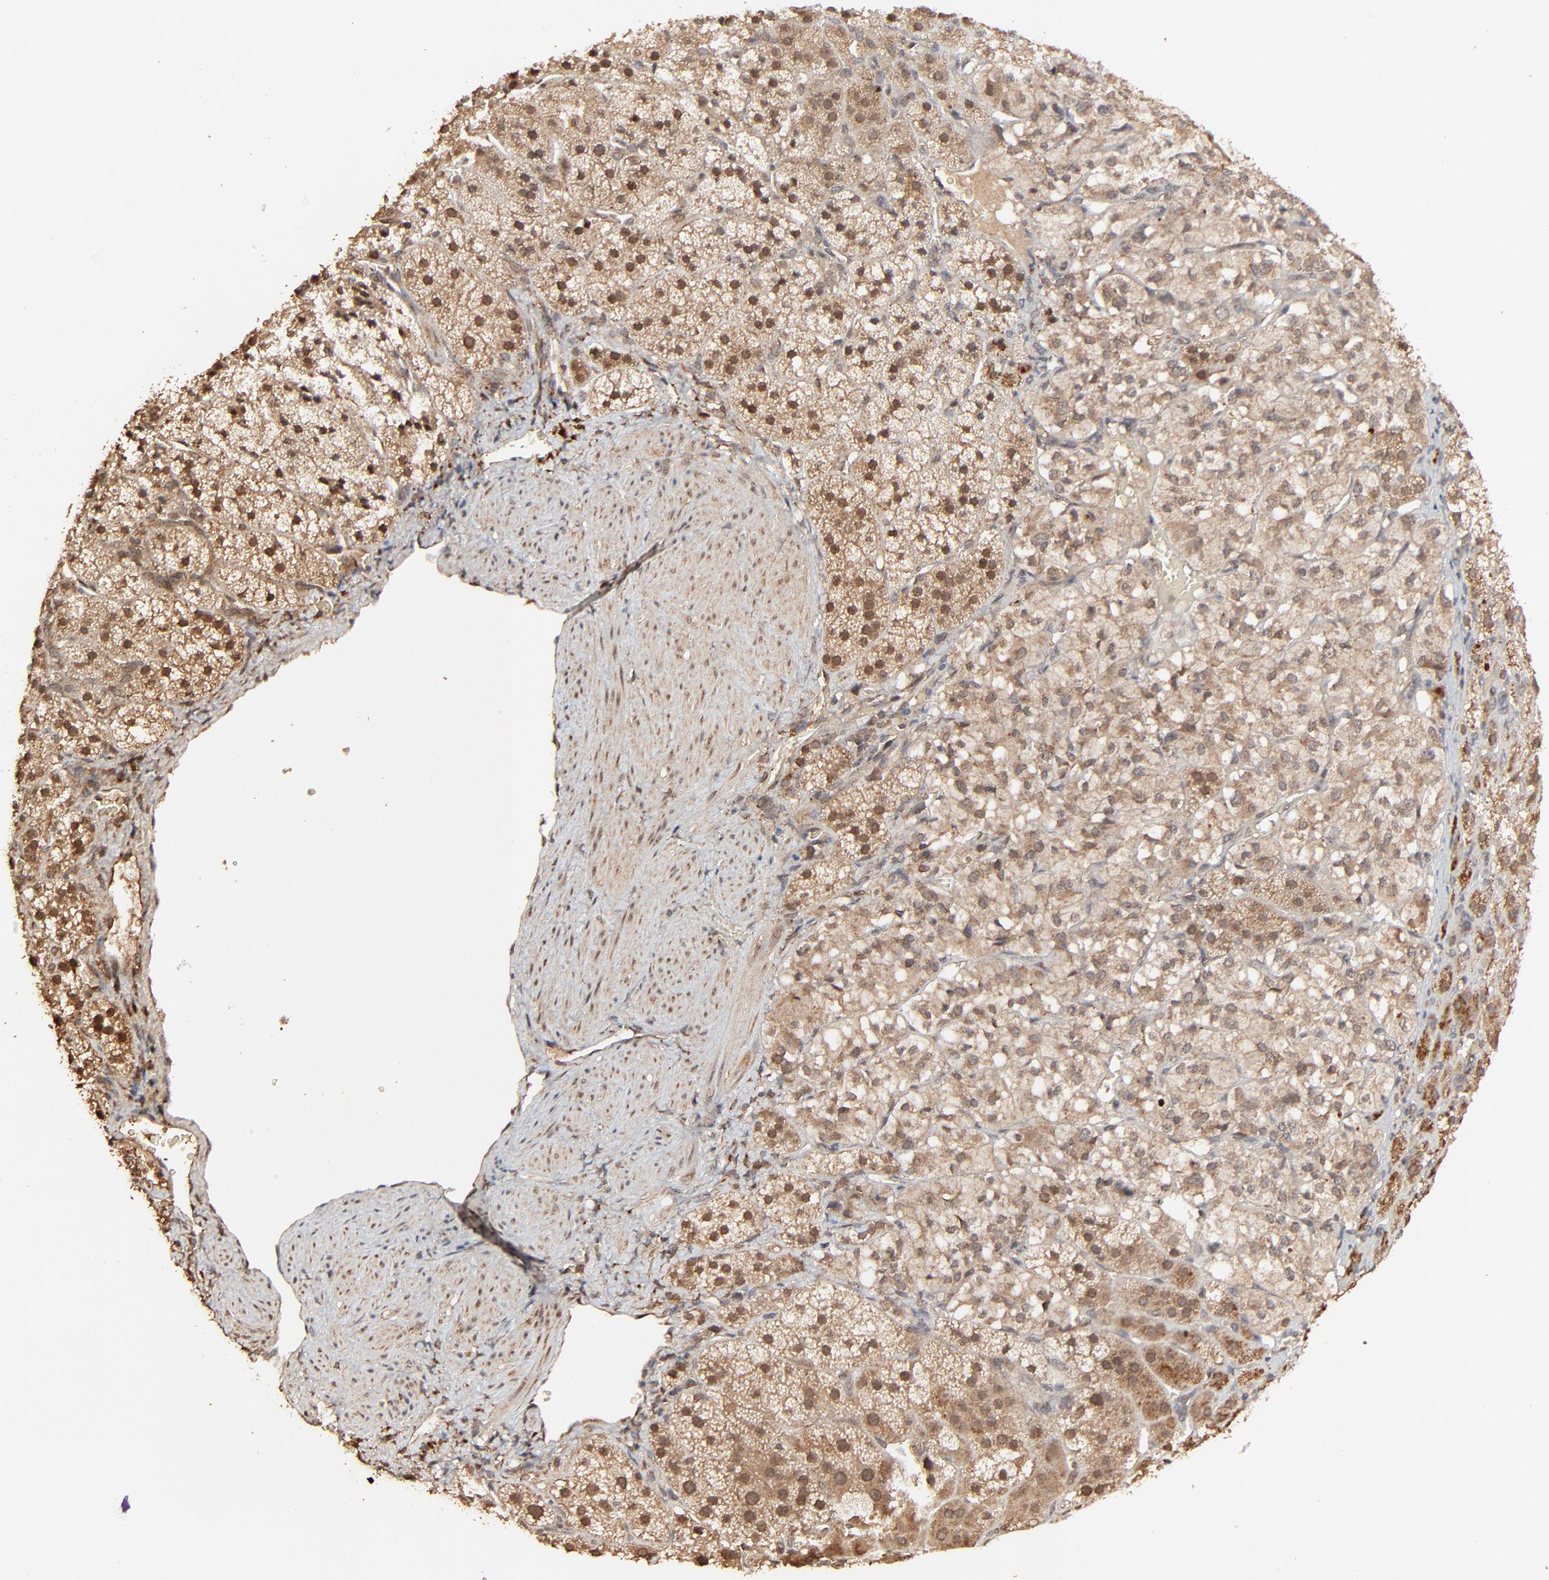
{"staining": {"intensity": "weak", "quantity": ">75%", "location": "cytoplasmic/membranous,nuclear"}, "tissue": "adrenal gland", "cell_type": "Glandular cells", "image_type": "normal", "snomed": [{"axis": "morphology", "description": "Normal tissue, NOS"}, {"axis": "topography", "description": "Adrenal gland"}], "caption": "Immunohistochemical staining of normal adrenal gland reveals low levels of weak cytoplasmic/membranous,nuclear expression in about >75% of glandular cells.", "gene": "FAM227A", "patient": {"sex": "female", "age": 44}}